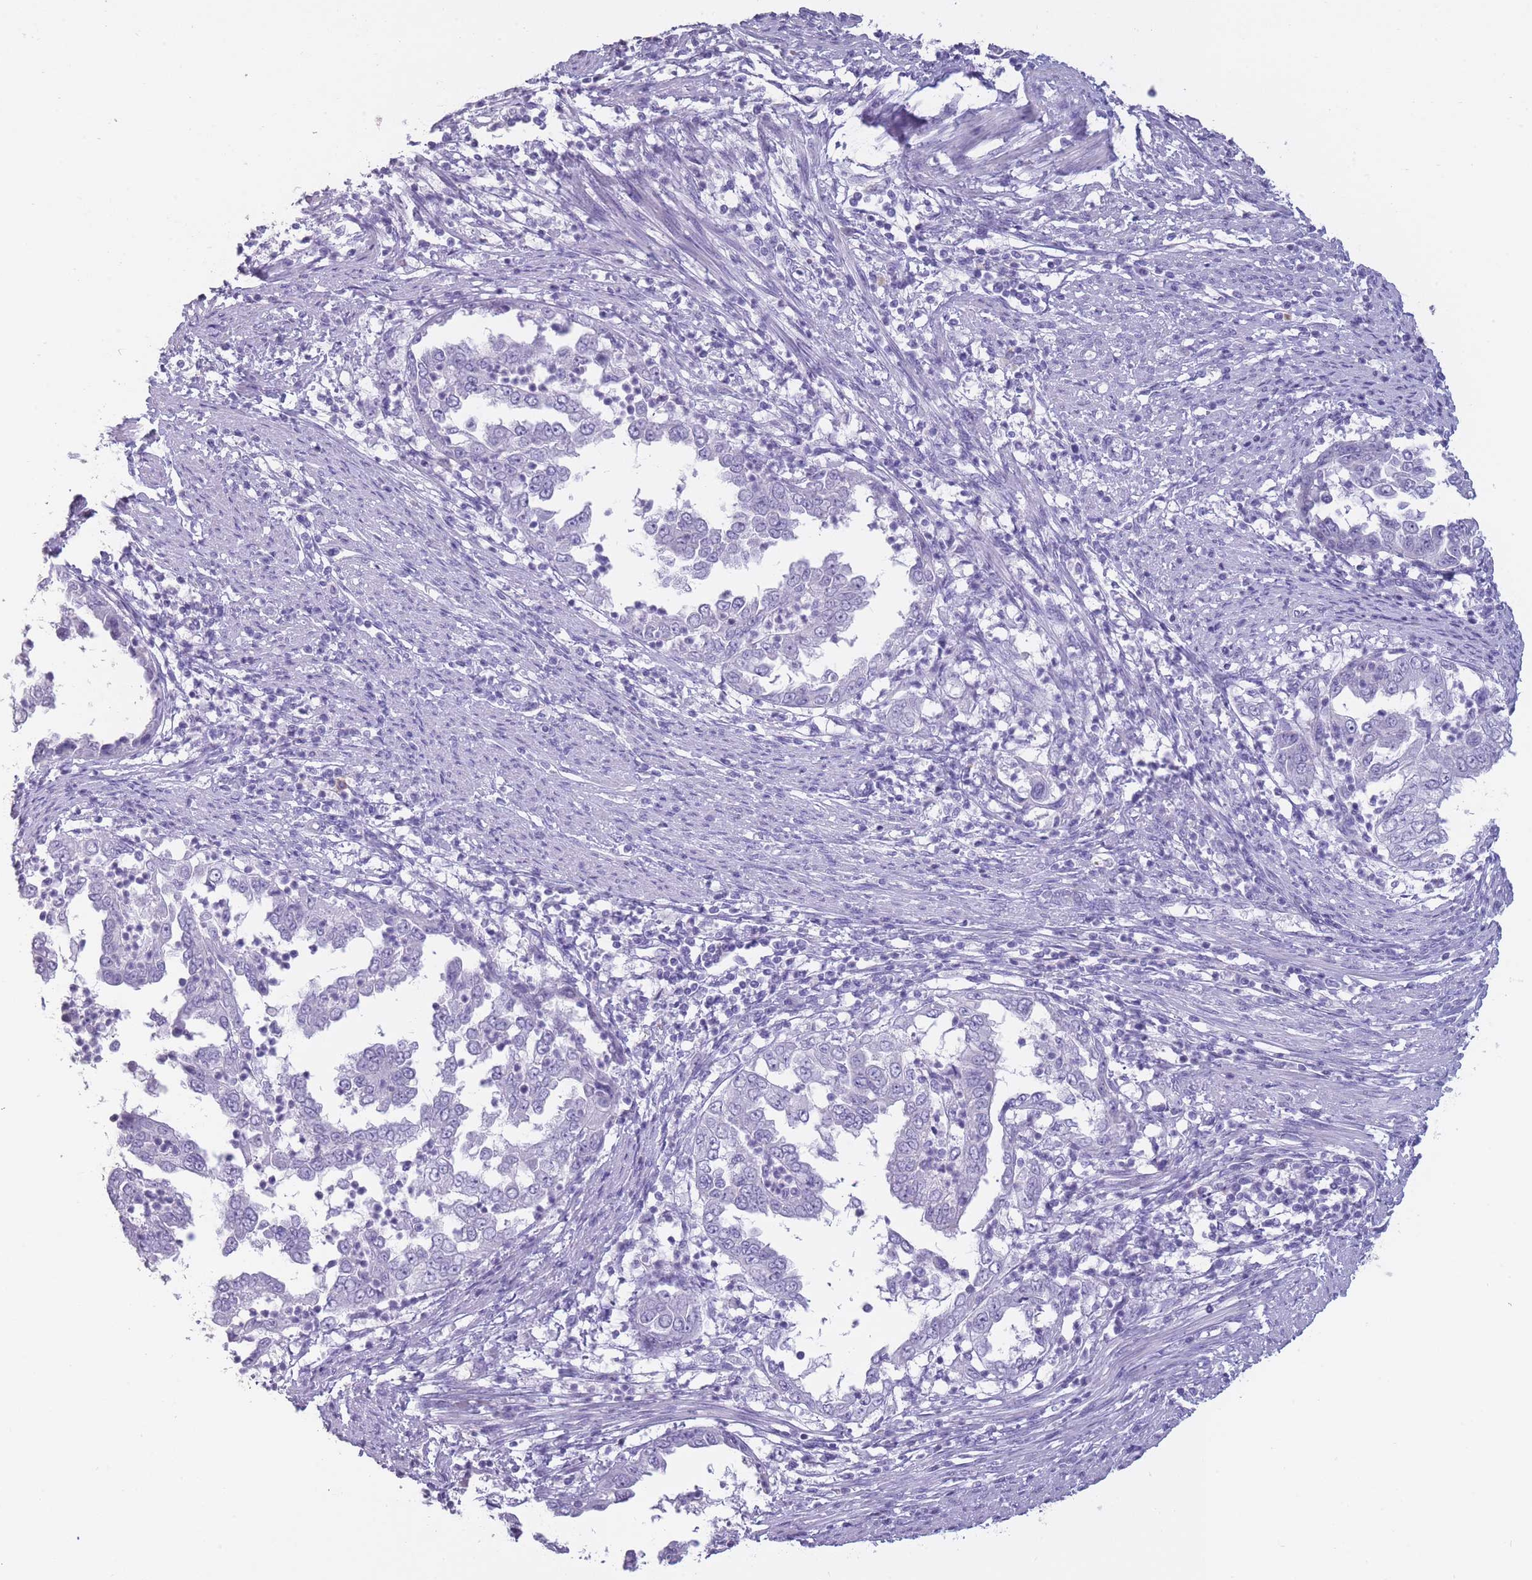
{"staining": {"intensity": "negative", "quantity": "none", "location": "none"}, "tissue": "endometrial cancer", "cell_type": "Tumor cells", "image_type": "cancer", "snomed": [{"axis": "morphology", "description": "Adenocarcinoma, NOS"}, {"axis": "topography", "description": "Endometrium"}], "caption": "Human endometrial cancer stained for a protein using immunohistochemistry demonstrates no expression in tumor cells.", "gene": "DCANP1", "patient": {"sex": "female", "age": 85}}